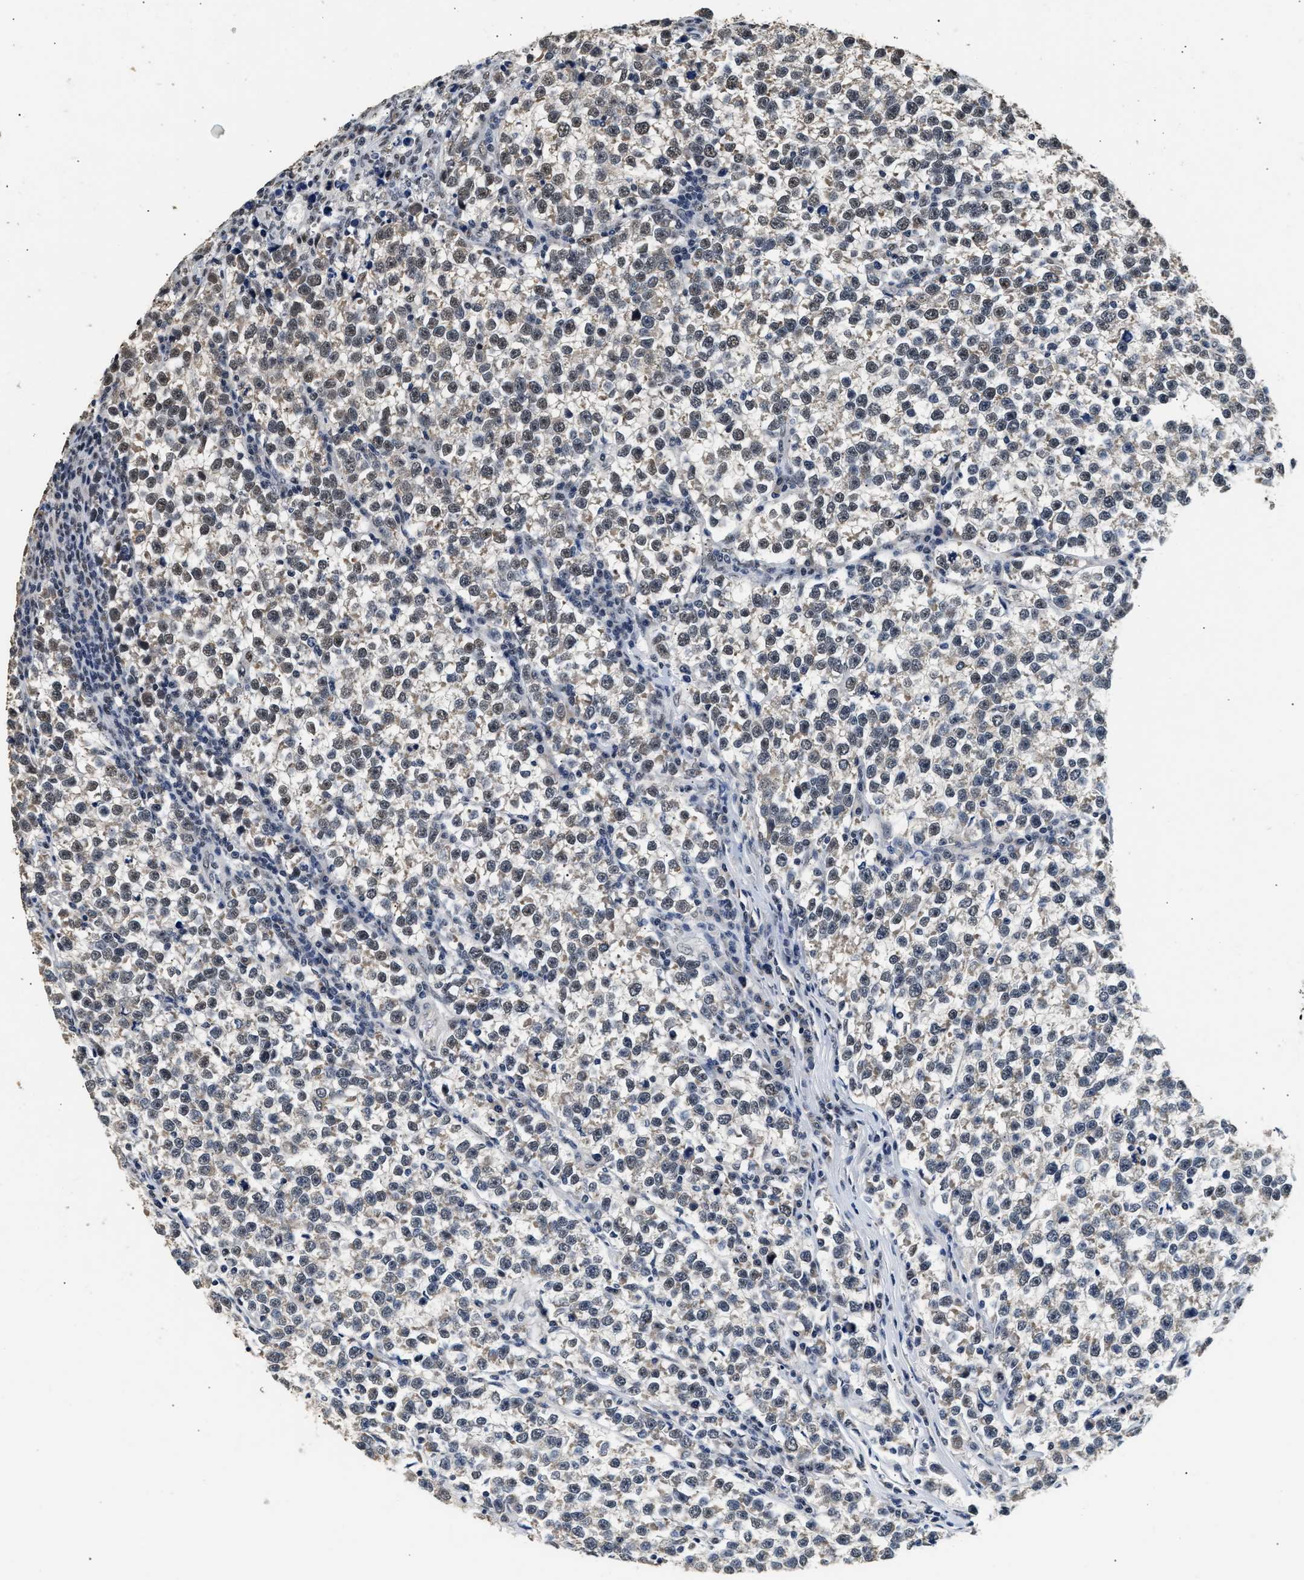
{"staining": {"intensity": "negative", "quantity": "none", "location": "none"}, "tissue": "testis cancer", "cell_type": "Tumor cells", "image_type": "cancer", "snomed": [{"axis": "morphology", "description": "Normal tissue, NOS"}, {"axis": "morphology", "description": "Seminoma, NOS"}, {"axis": "topography", "description": "Testis"}], "caption": "This is an immunohistochemistry histopathology image of human testis seminoma. There is no positivity in tumor cells.", "gene": "THOC1", "patient": {"sex": "male", "age": 43}}